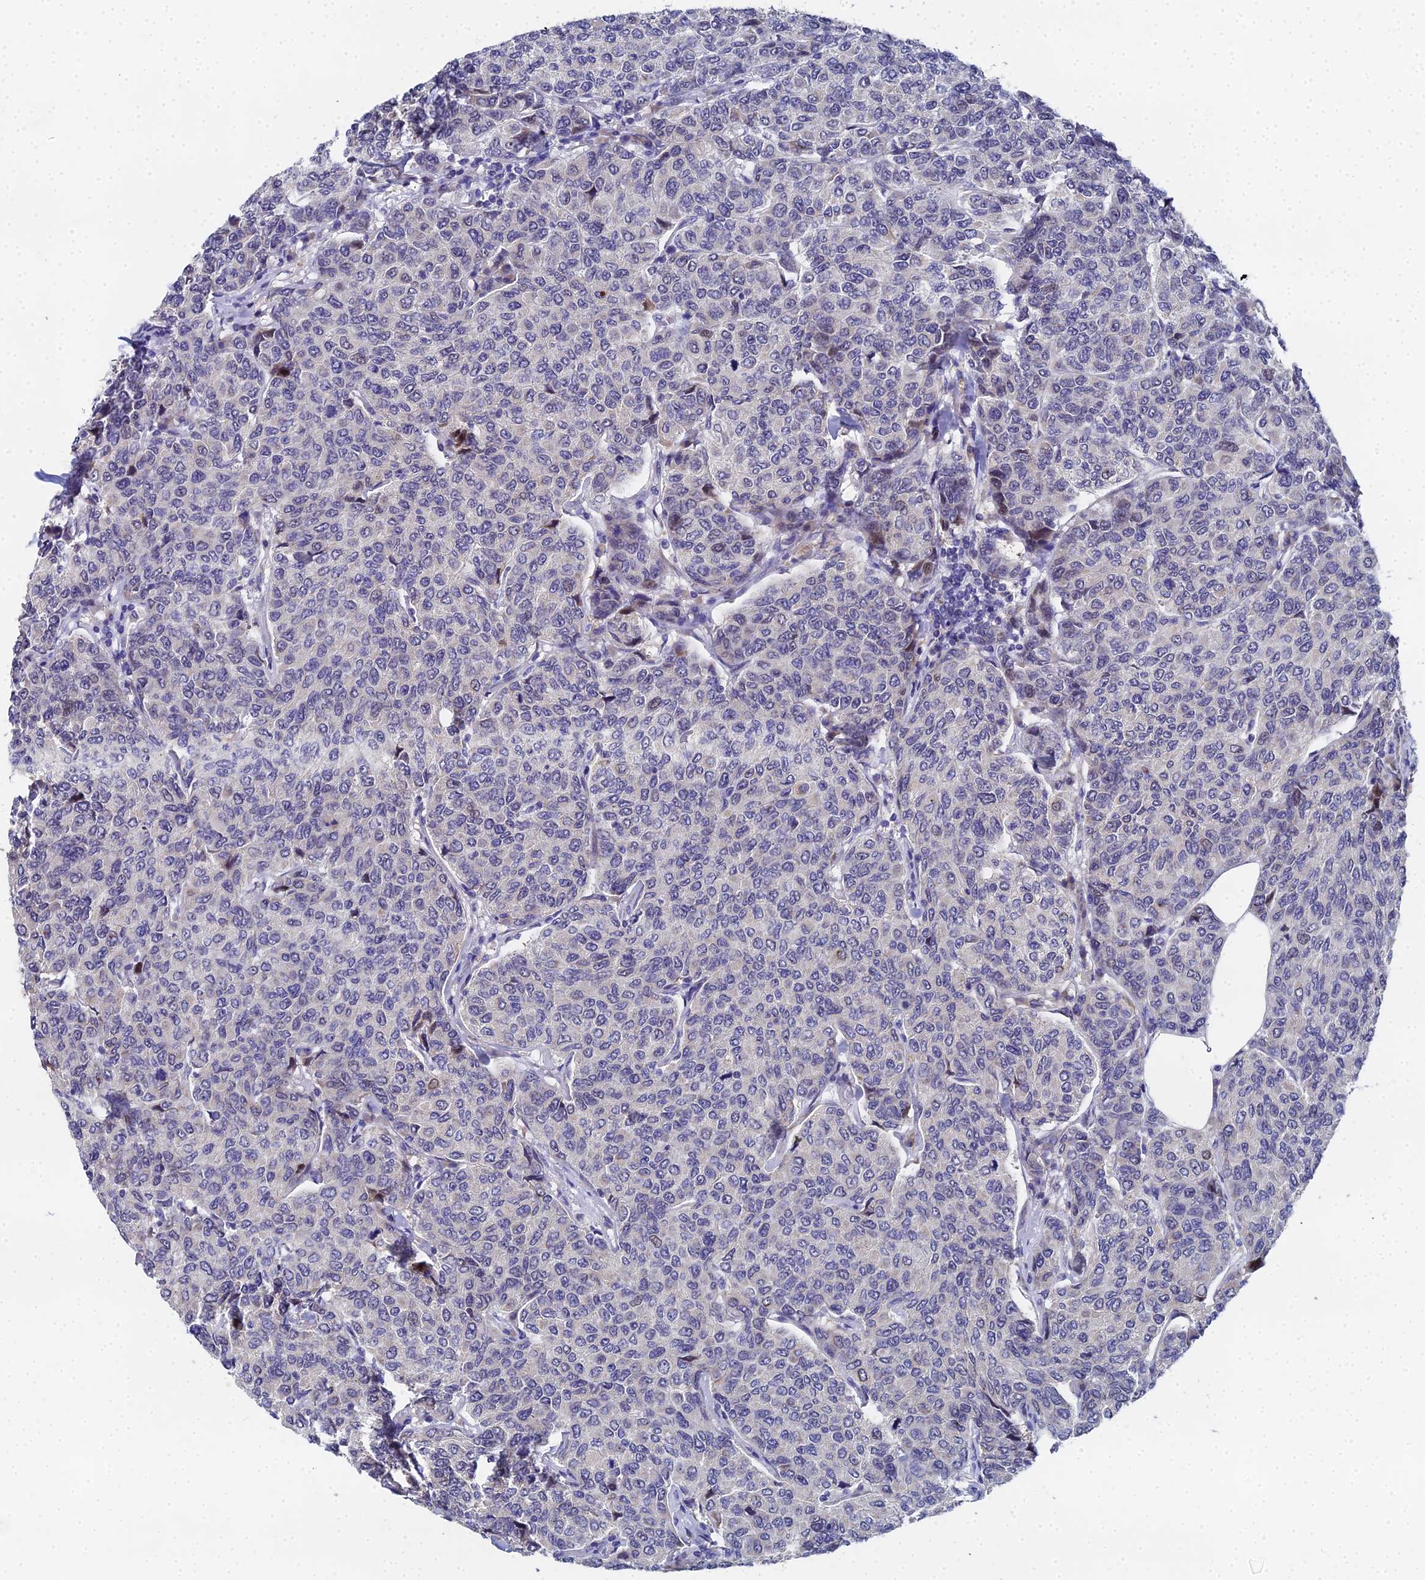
{"staining": {"intensity": "negative", "quantity": "none", "location": "none"}, "tissue": "breast cancer", "cell_type": "Tumor cells", "image_type": "cancer", "snomed": [{"axis": "morphology", "description": "Duct carcinoma"}, {"axis": "topography", "description": "Breast"}], "caption": "DAB immunohistochemical staining of breast cancer exhibits no significant expression in tumor cells. (DAB IHC, high magnification).", "gene": "ENSG00000268674", "patient": {"sex": "female", "age": 55}}